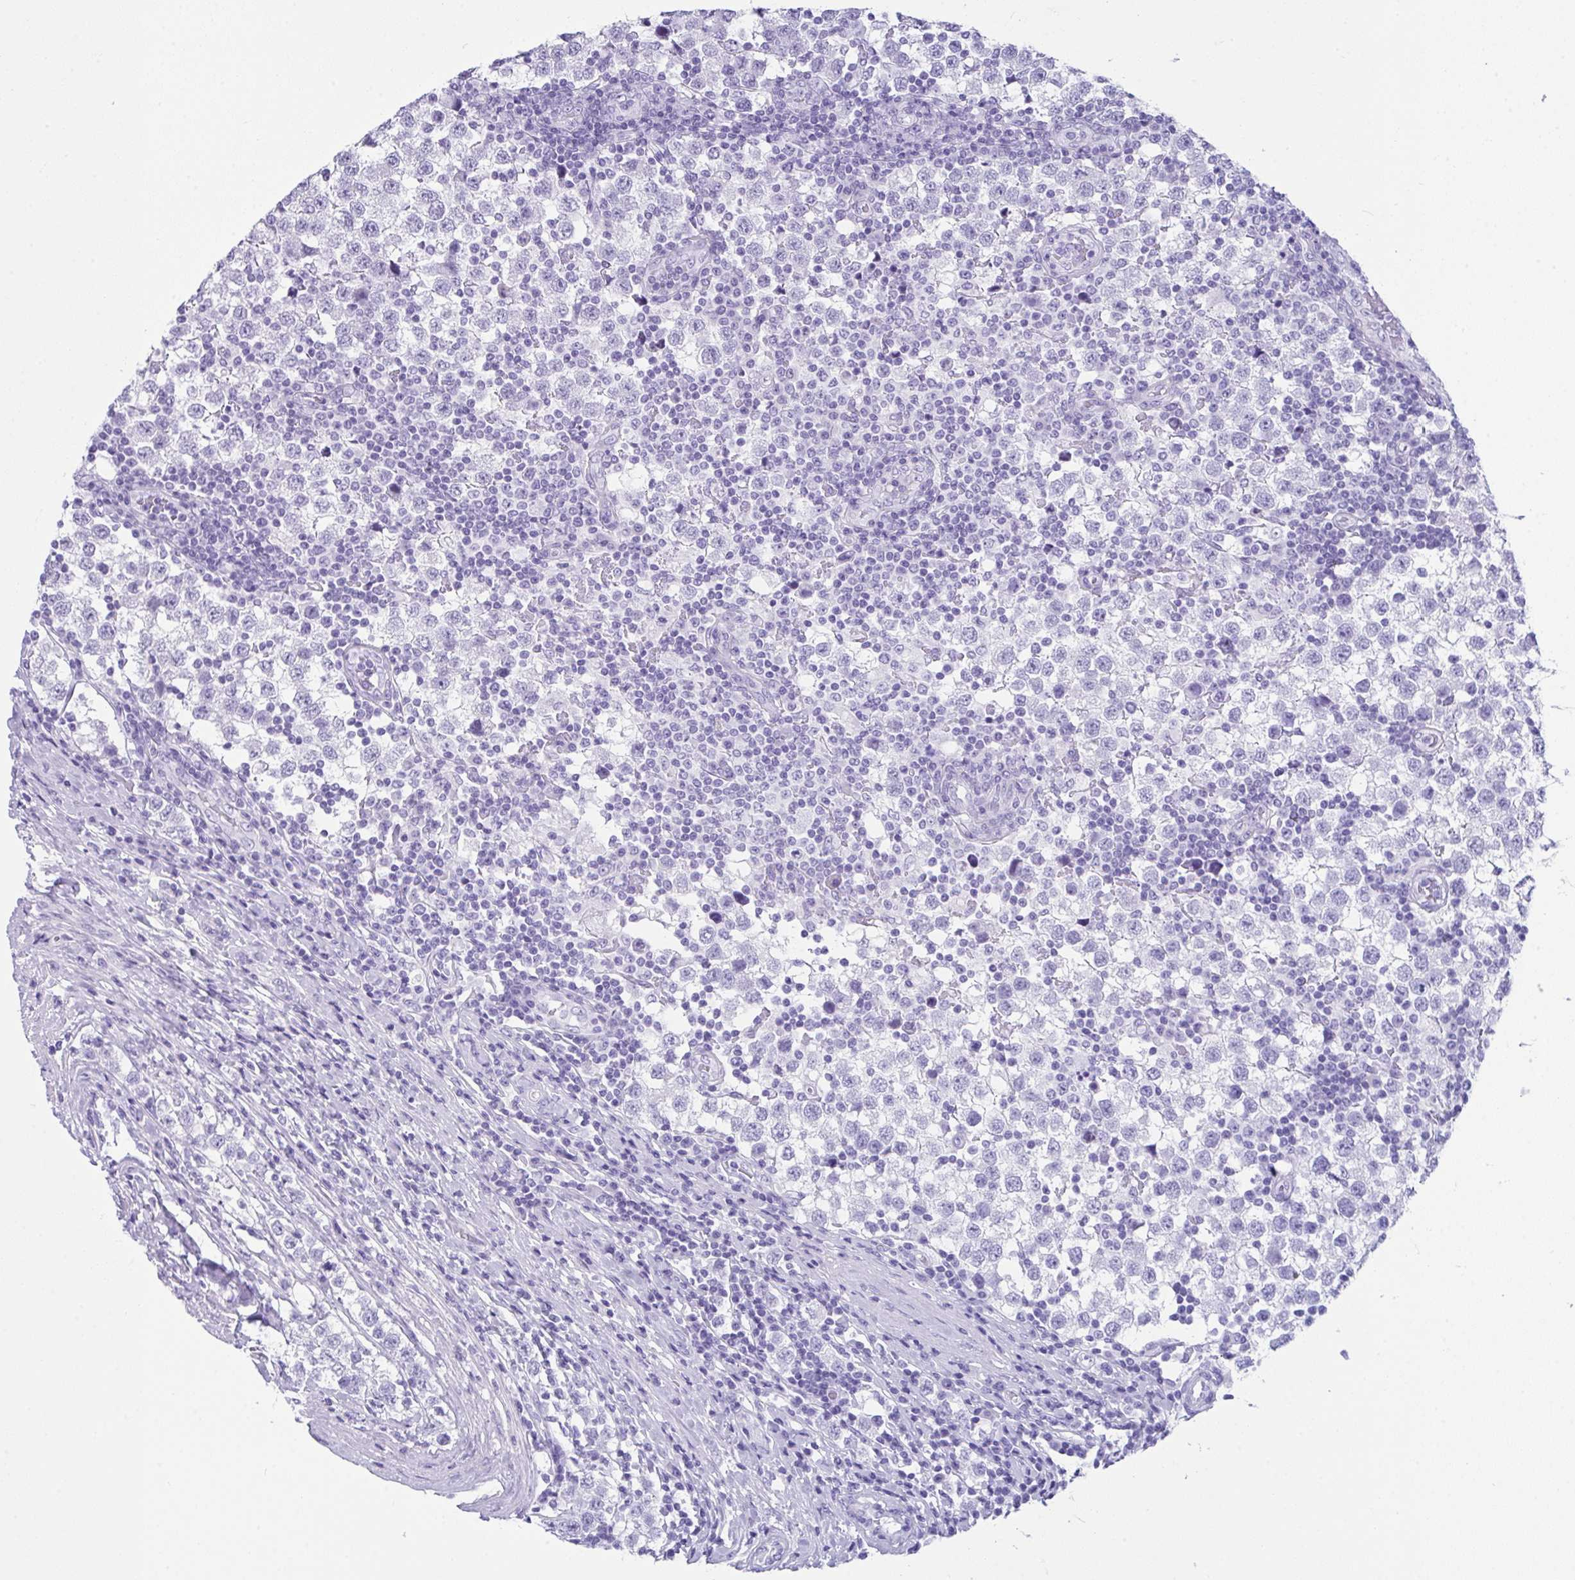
{"staining": {"intensity": "negative", "quantity": "none", "location": "none"}, "tissue": "testis cancer", "cell_type": "Tumor cells", "image_type": "cancer", "snomed": [{"axis": "morphology", "description": "Seminoma, NOS"}, {"axis": "topography", "description": "Testis"}], "caption": "Immunohistochemistry of testis seminoma exhibits no positivity in tumor cells.", "gene": "LGALS4", "patient": {"sex": "male", "age": 34}}